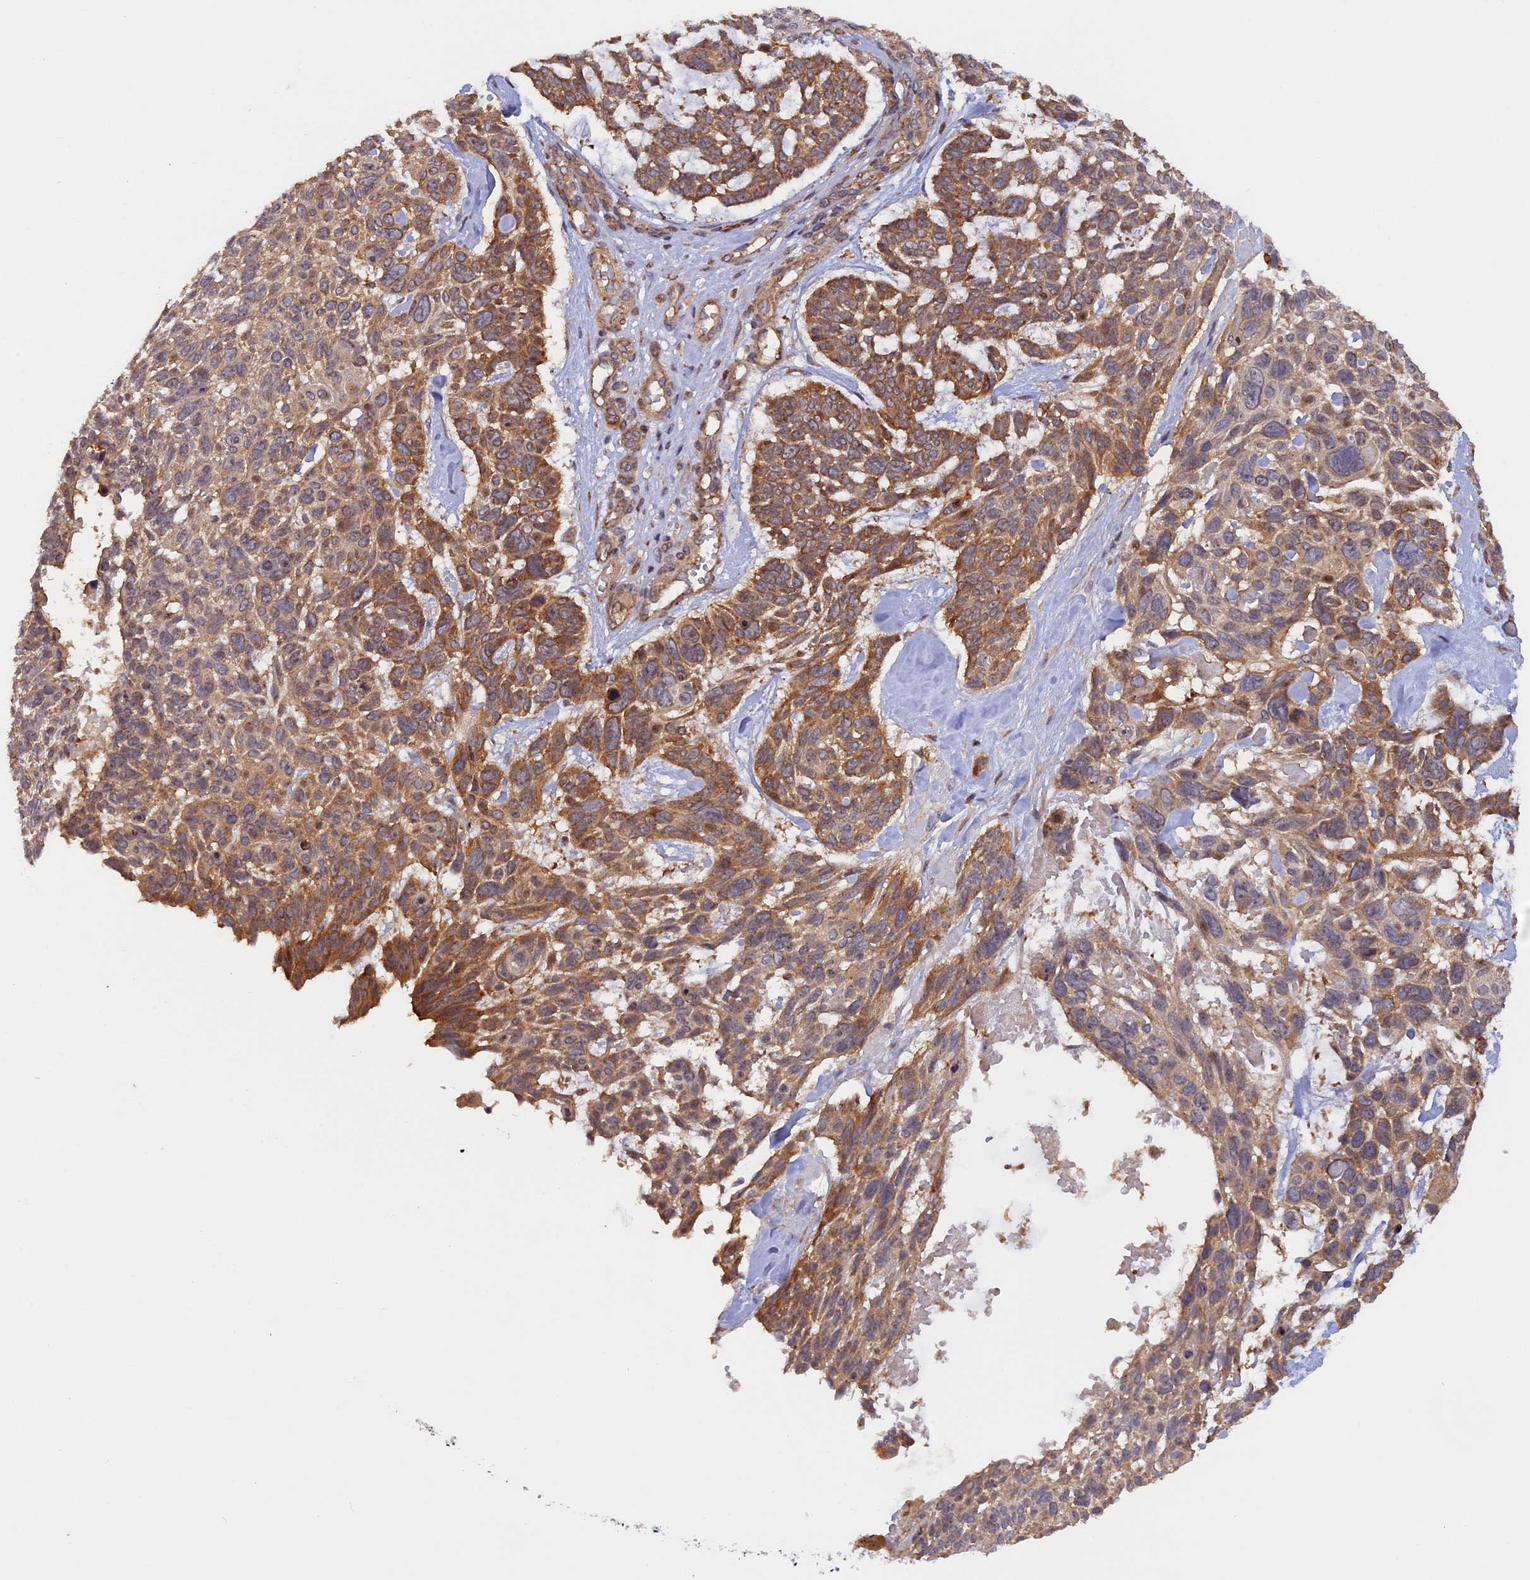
{"staining": {"intensity": "moderate", "quantity": ">75%", "location": "cytoplasmic/membranous"}, "tissue": "skin cancer", "cell_type": "Tumor cells", "image_type": "cancer", "snomed": [{"axis": "morphology", "description": "Basal cell carcinoma"}, {"axis": "topography", "description": "Skin"}], "caption": "Brown immunohistochemical staining in human skin cancer exhibits moderate cytoplasmic/membranous staining in about >75% of tumor cells.", "gene": "FERMT1", "patient": {"sex": "male", "age": 88}}